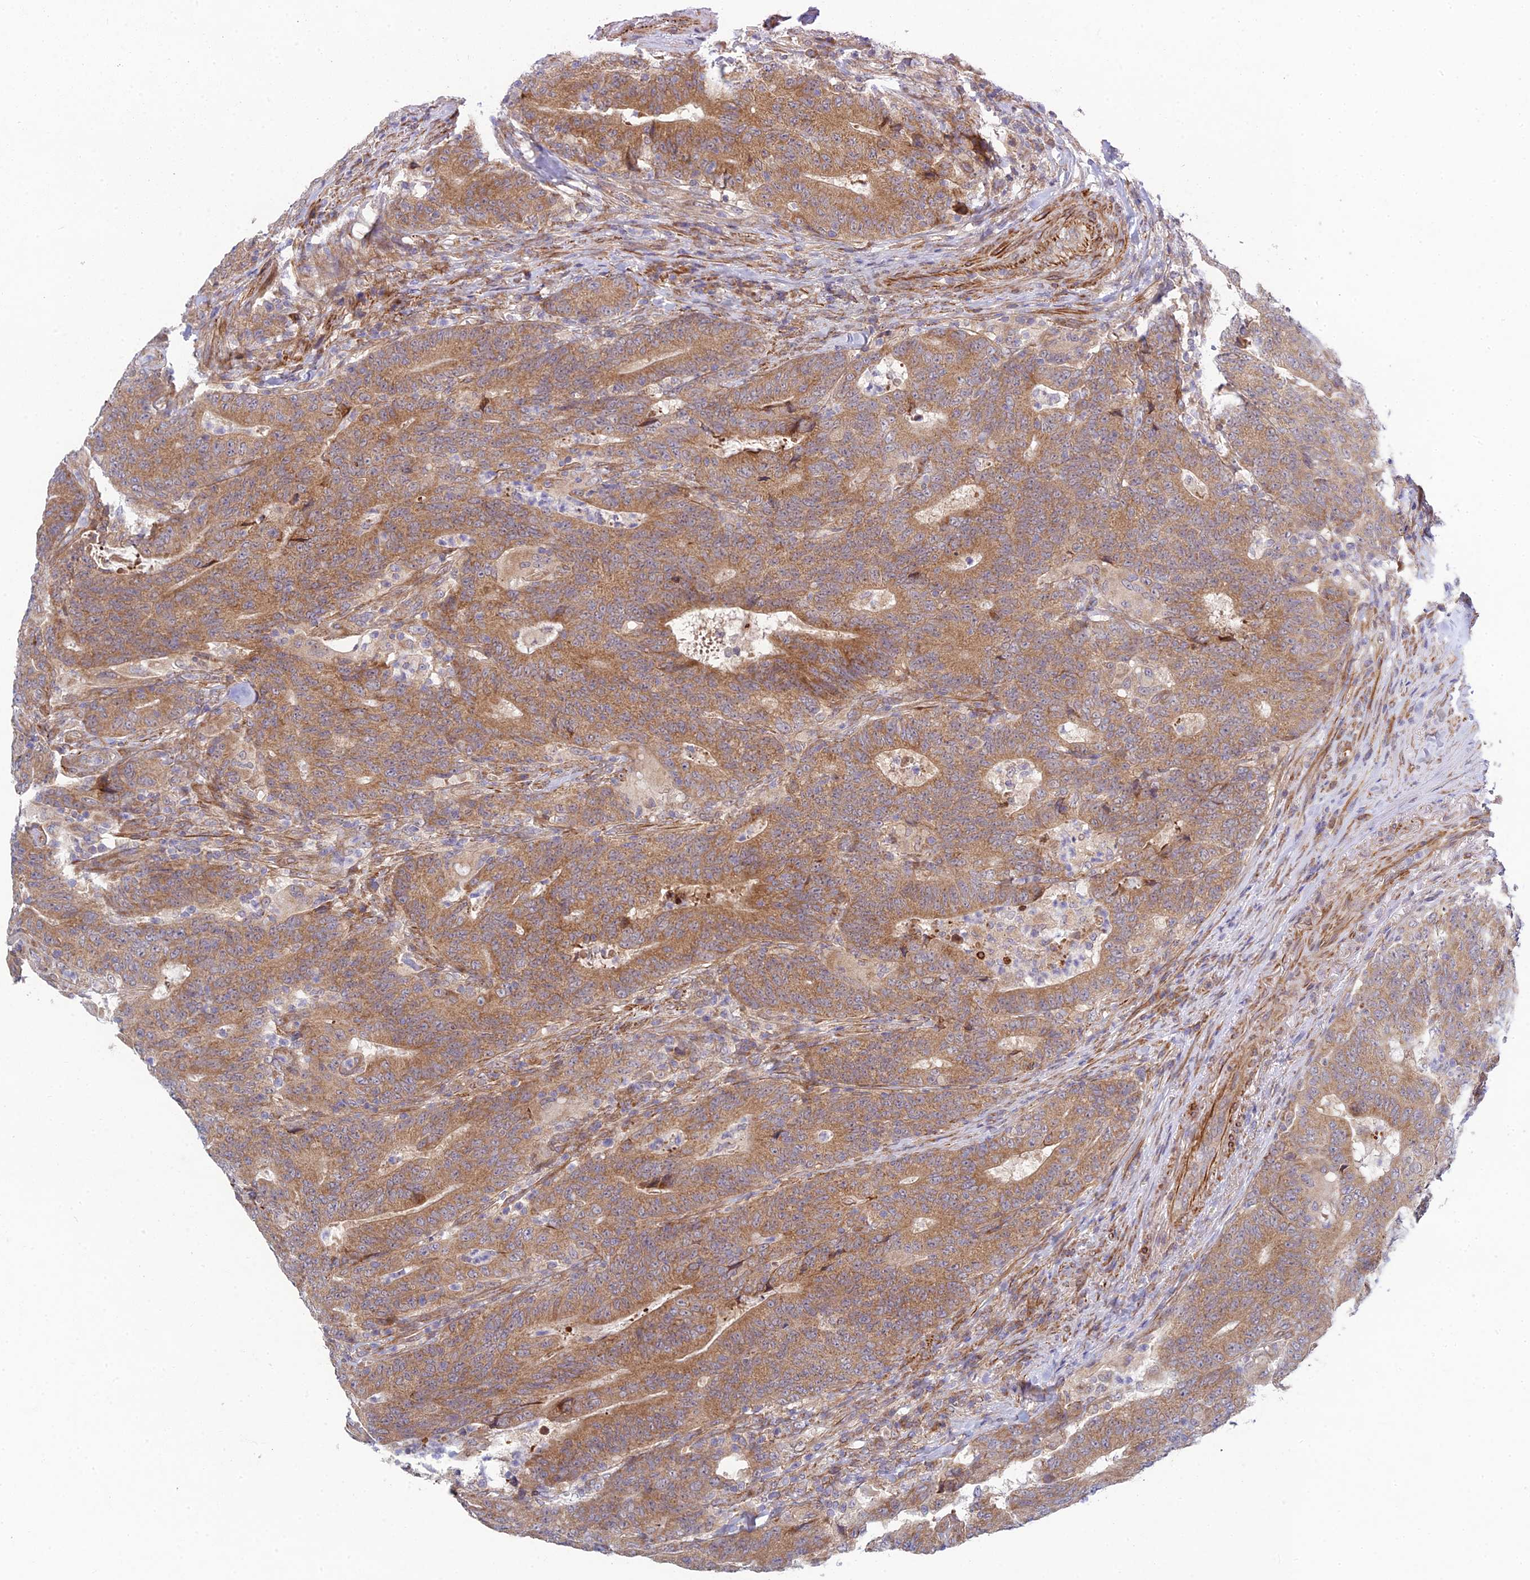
{"staining": {"intensity": "moderate", "quantity": ">75%", "location": "cytoplasmic/membranous"}, "tissue": "colorectal cancer", "cell_type": "Tumor cells", "image_type": "cancer", "snomed": [{"axis": "morphology", "description": "Normal tissue, NOS"}, {"axis": "morphology", "description": "Adenocarcinoma, NOS"}, {"axis": "topography", "description": "Colon"}], "caption": "IHC (DAB) staining of adenocarcinoma (colorectal) demonstrates moderate cytoplasmic/membranous protein expression in about >75% of tumor cells. (DAB (3,3'-diaminobenzidine) IHC with brightfield microscopy, high magnification).", "gene": "INCA1", "patient": {"sex": "female", "age": 75}}